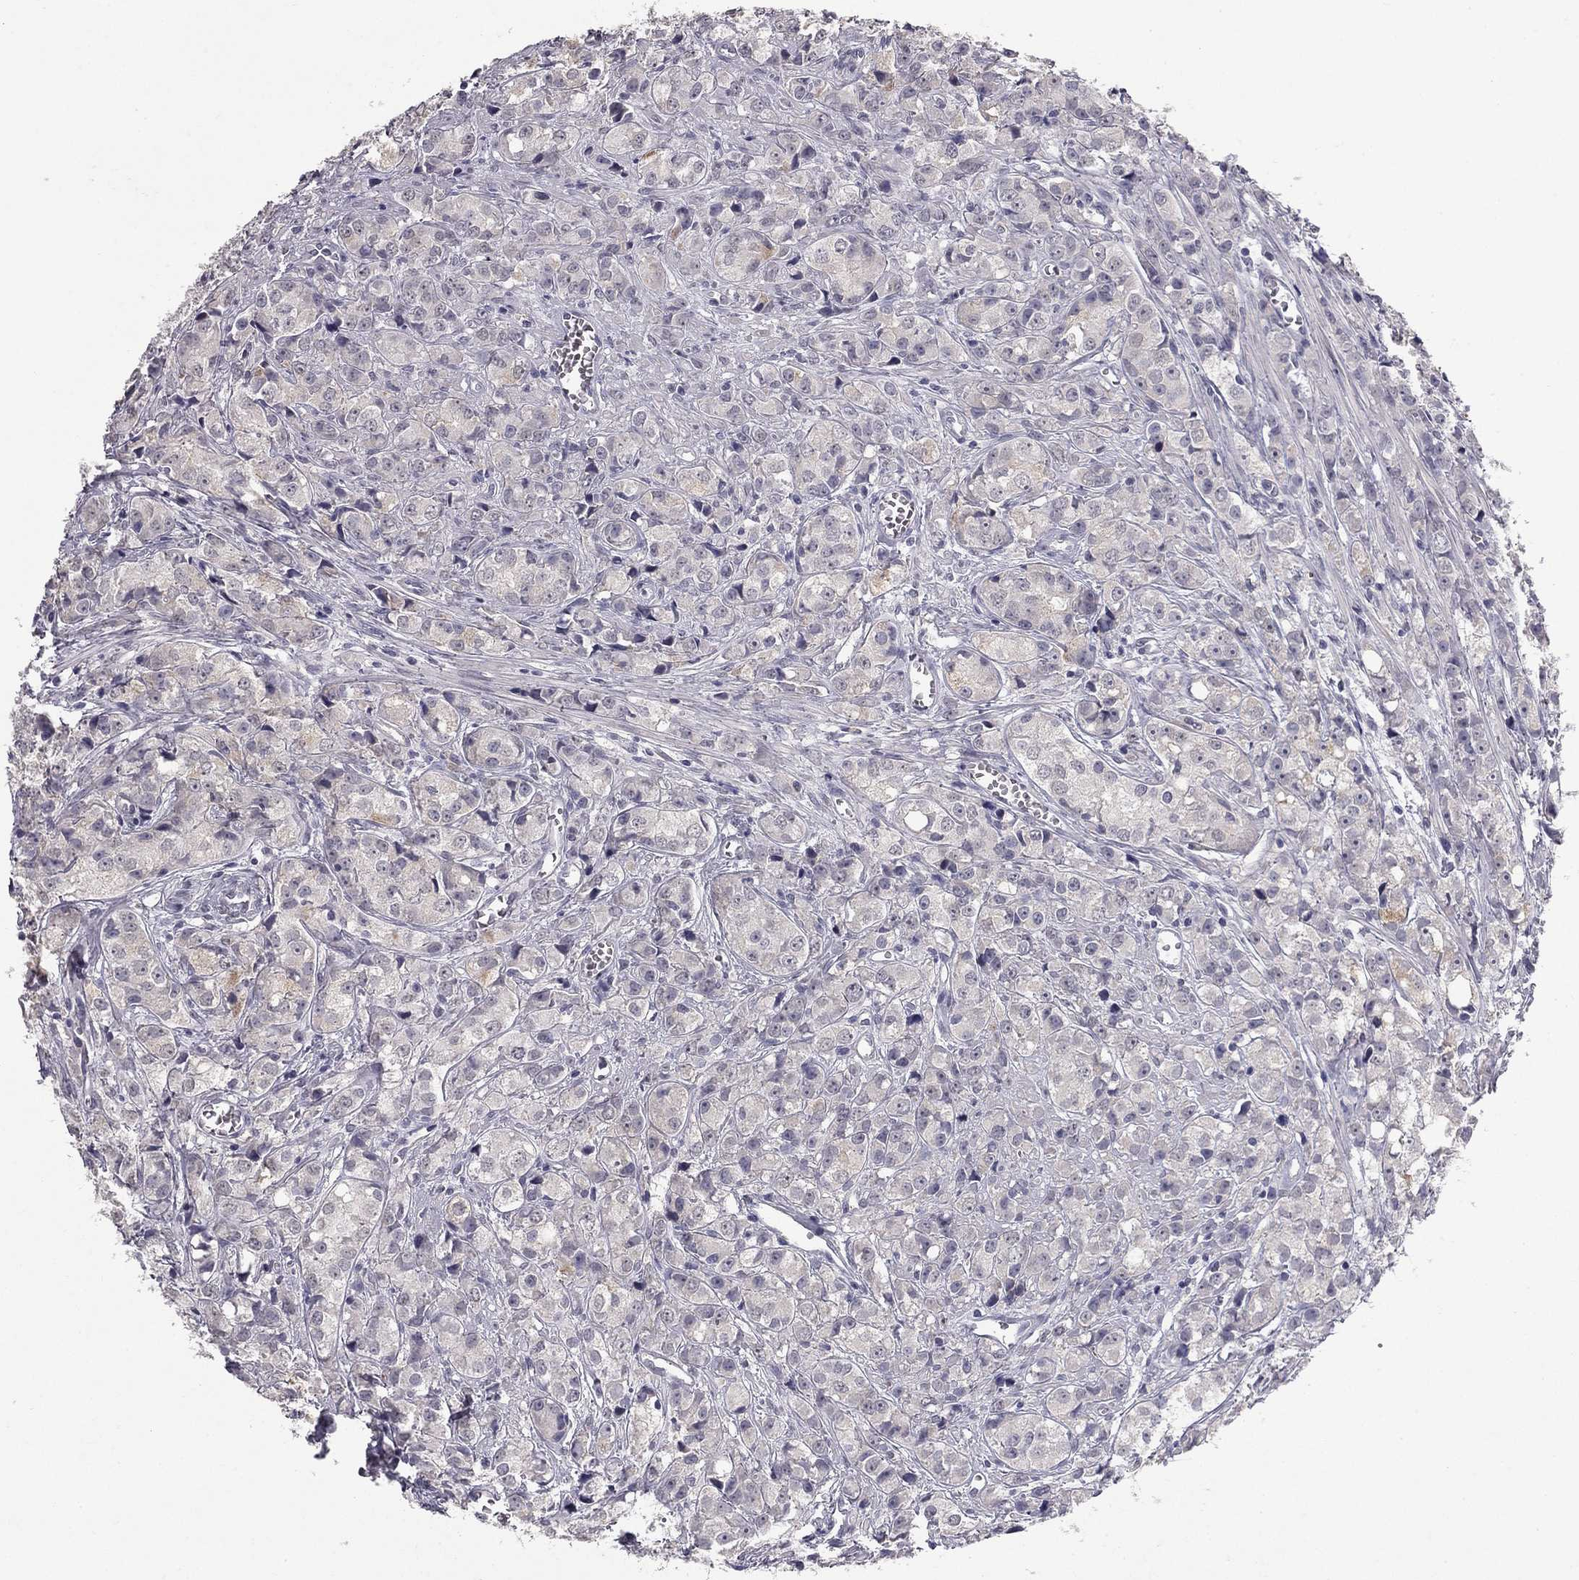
{"staining": {"intensity": "weak", "quantity": "<25%", "location": "cytoplasmic/membranous"}, "tissue": "prostate cancer", "cell_type": "Tumor cells", "image_type": "cancer", "snomed": [{"axis": "morphology", "description": "Adenocarcinoma, Medium grade"}, {"axis": "topography", "description": "Prostate"}], "caption": "Prostate adenocarcinoma (medium-grade) was stained to show a protein in brown. There is no significant staining in tumor cells.", "gene": "PRRT2", "patient": {"sex": "male", "age": 74}}